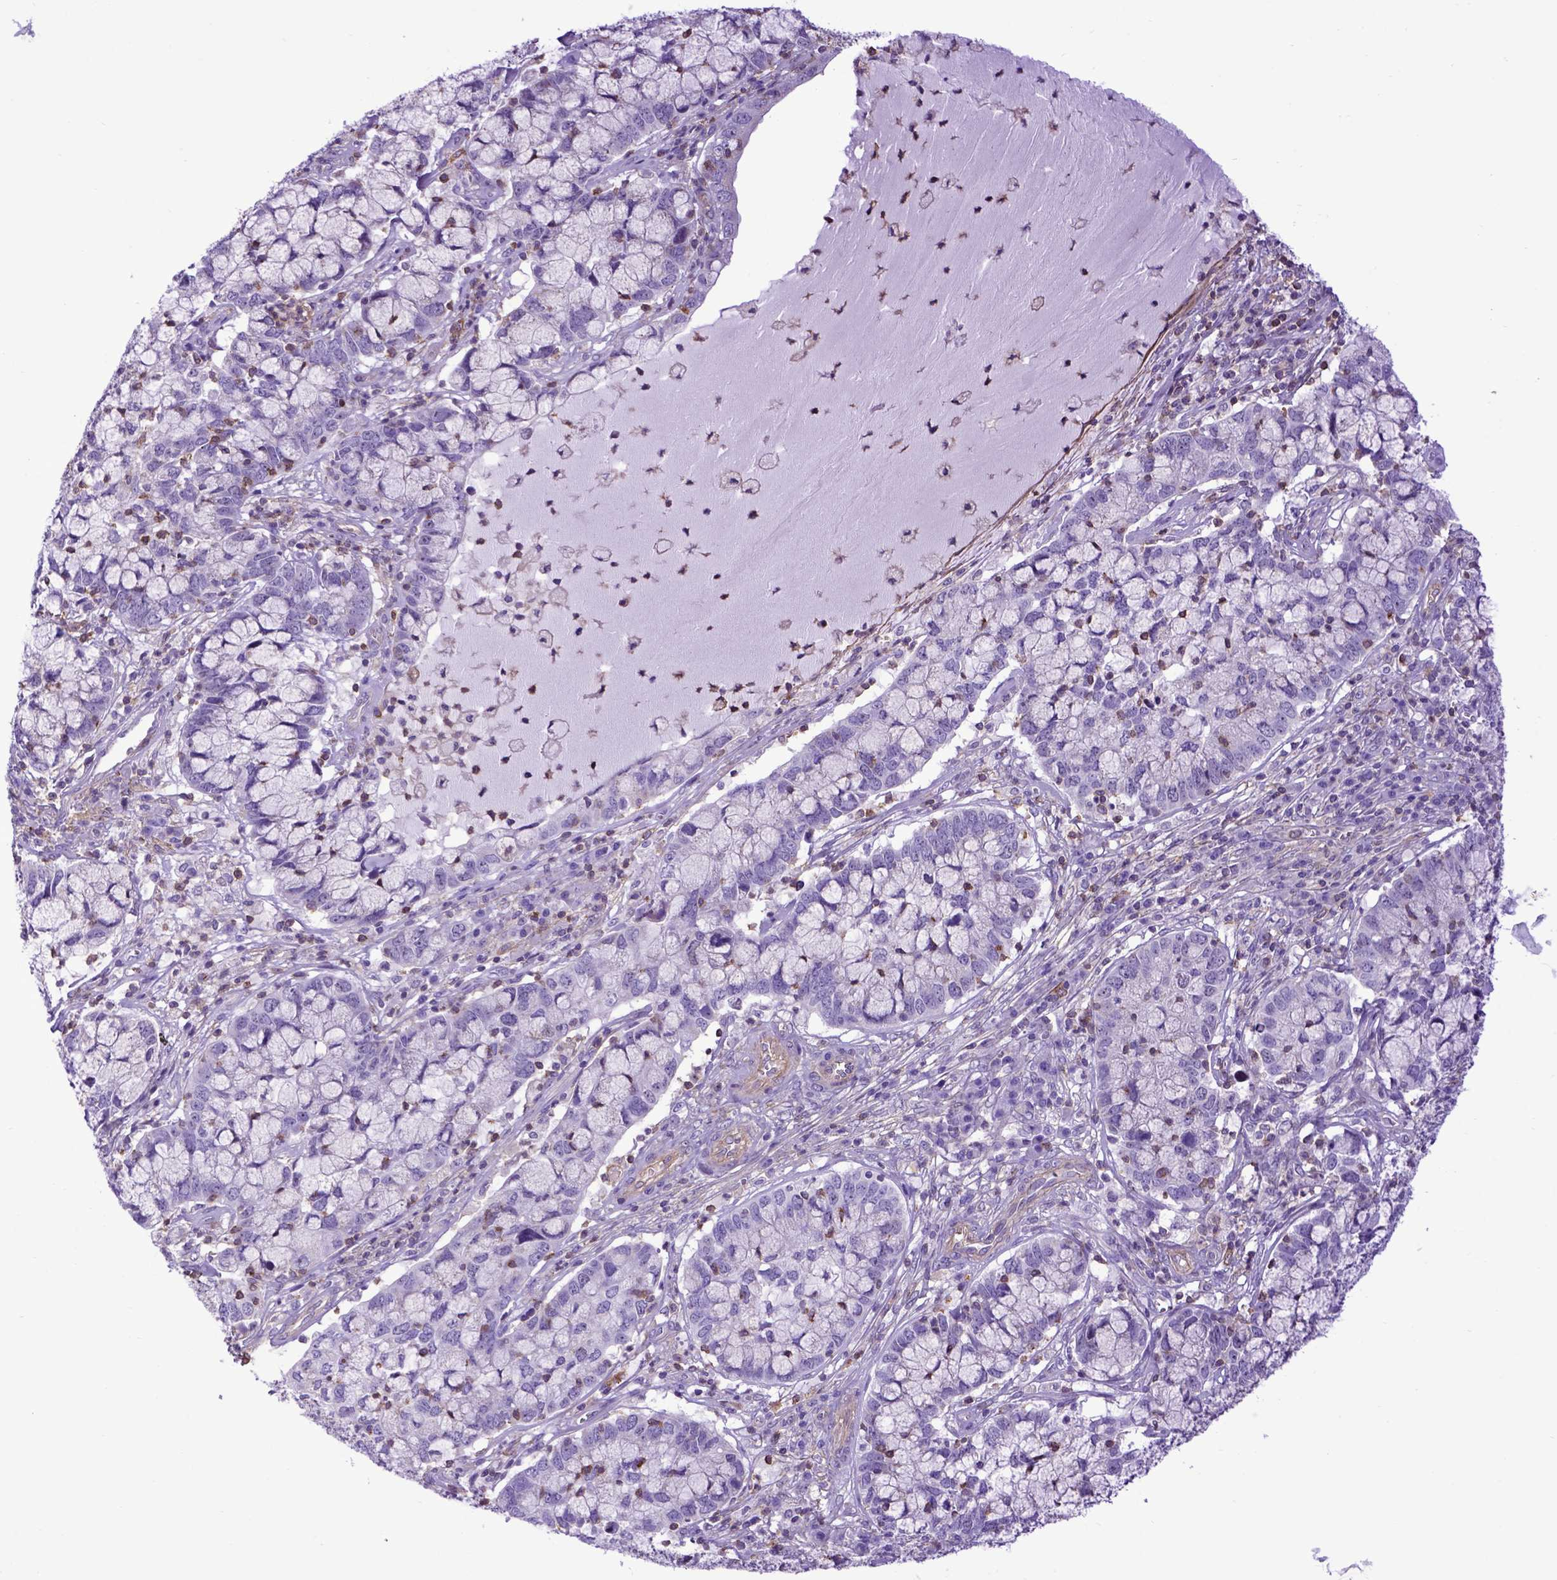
{"staining": {"intensity": "negative", "quantity": "none", "location": "none"}, "tissue": "cervical cancer", "cell_type": "Tumor cells", "image_type": "cancer", "snomed": [{"axis": "morphology", "description": "Adenocarcinoma, NOS"}, {"axis": "topography", "description": "Cervix"}], "caption": "A histopathology image of human cervical cancer (adenocarcinoma) is negative for staining in tumor cells.", "gene": "ASAH2", "patient": {"sex": "female", "age": 40}}